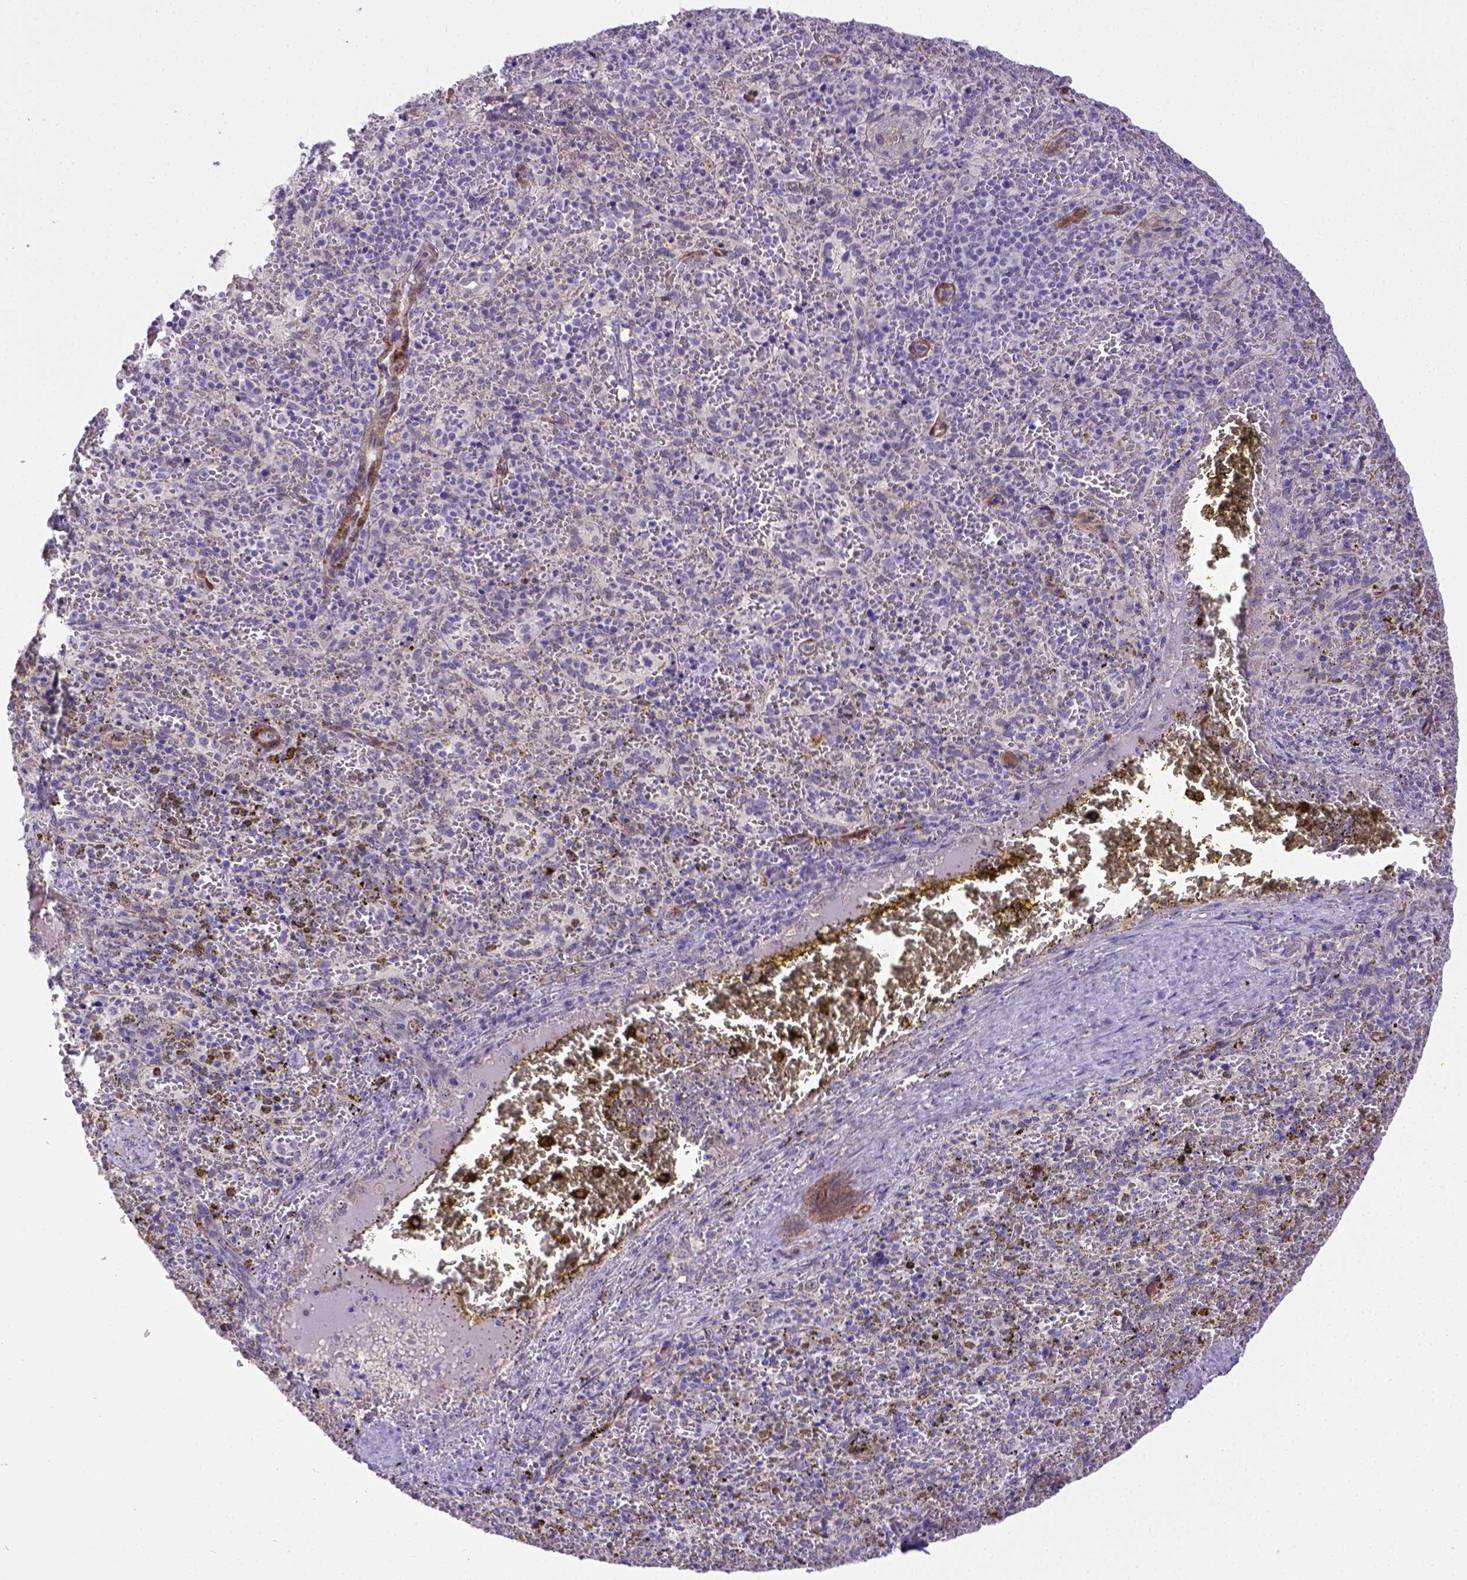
{"staining": {"intensity": "negative", "quantity": "none", "location": "none"}, "tissue": "spleen", "cell_type": "Cells in red pulp", "image_type": "normal", "snomed": [{"axis": "morphology", "description": "Normal tissue, NOS"}, {"axis": "topography", "description": "Spleen"}], "caption": "Normal spleen was stained to show a protein in brown. There is no significant expression in cells in red pulp.", "gene": "BTN1A1", "patient": {"sex": "female", "age": 50}}